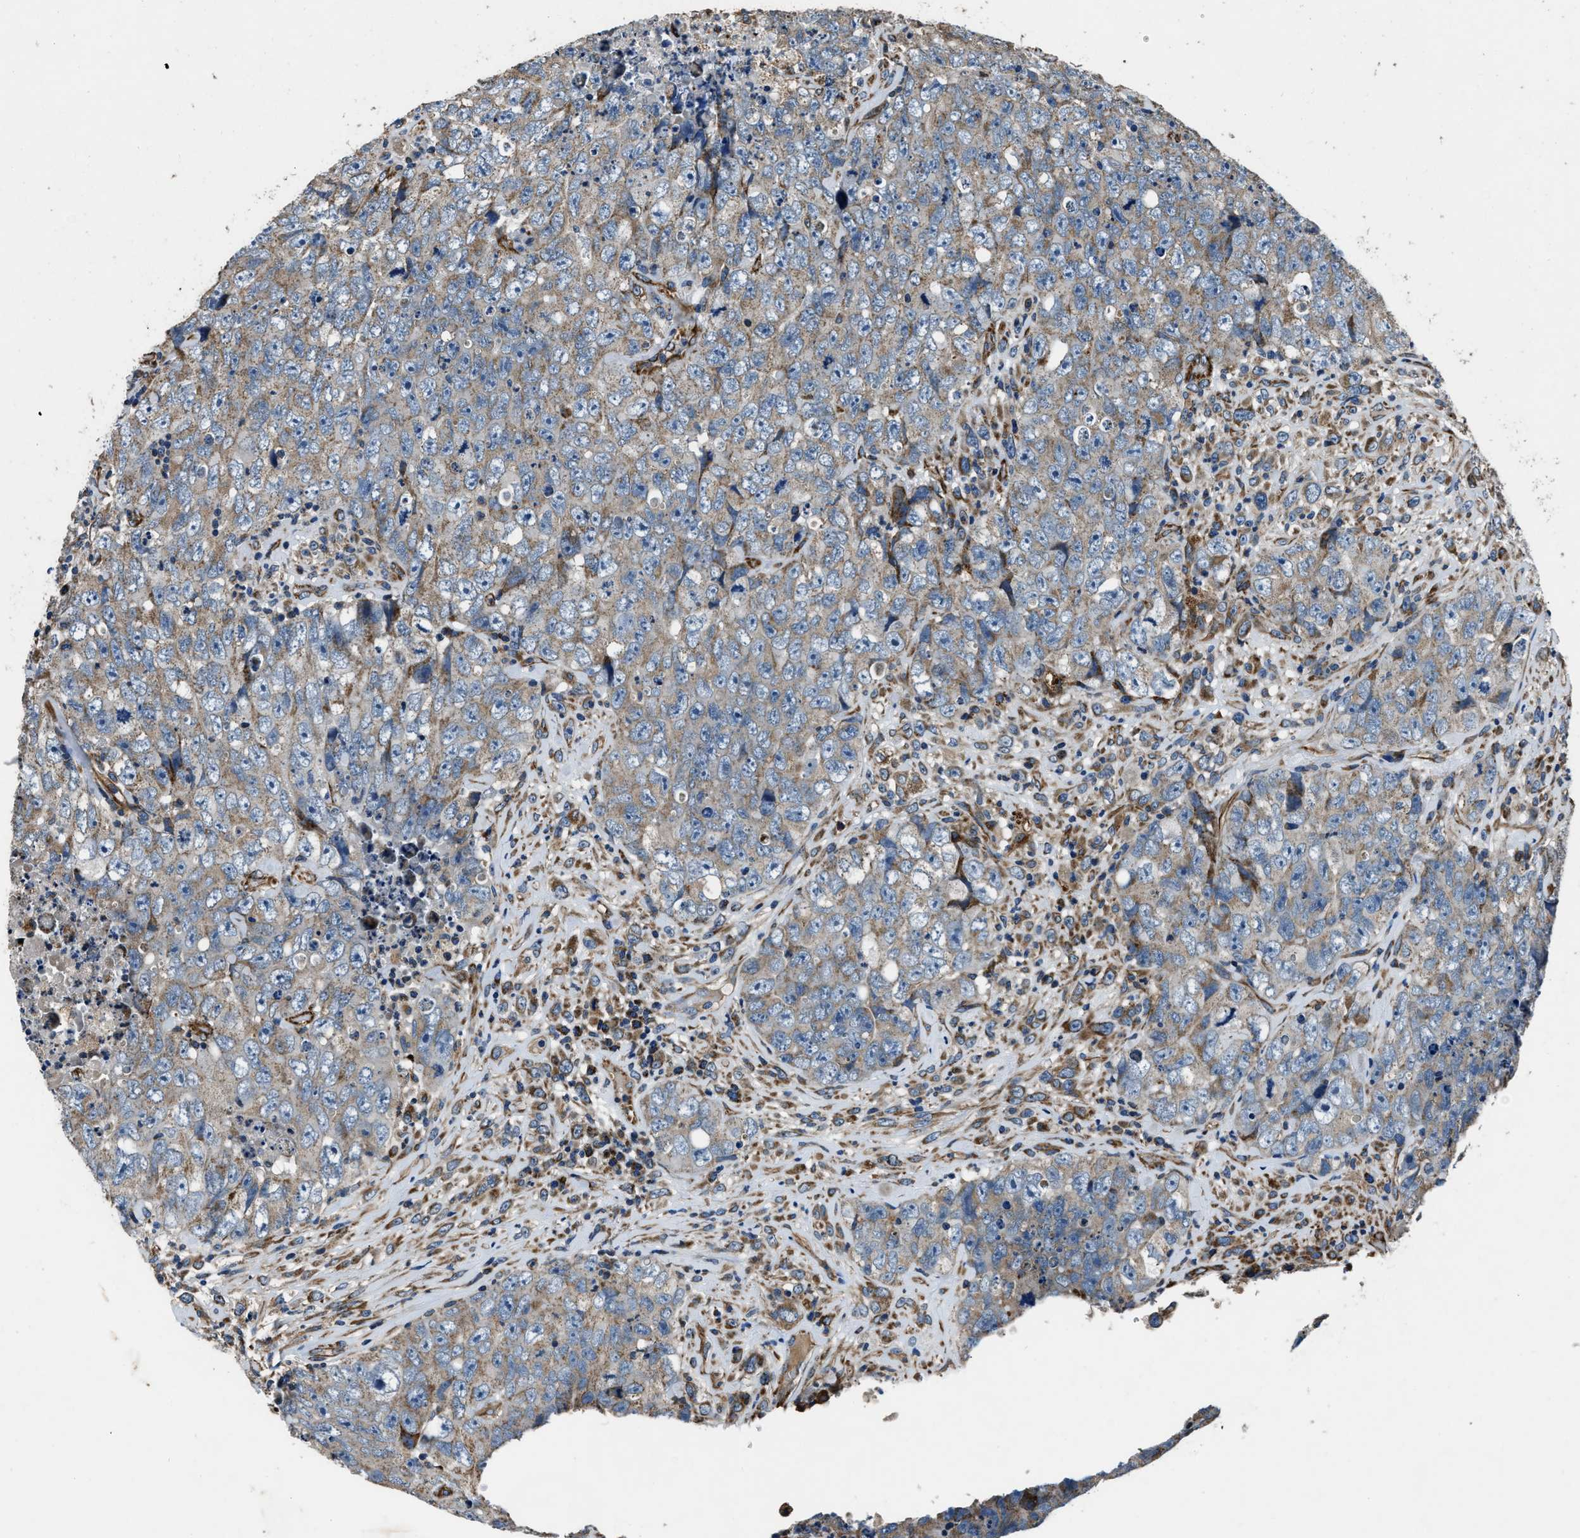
{"staining": {"intensity": "weak", "quantity": "25%-75%", "location": "cytoplasmic/membranous"}, "tissue": "testis cancer", "cell_type": "Tumor cells", "image_type": "cancer", "snomed": [{"axis": "morphology", "description": "Carcinoma, Embryonal, NOS"}, {"axis": "topography", "description": "Testis"}], "caption": "About 25%-75% of tumor cells in embryonal carcinoma (testis) exhibit weak cytoplasmic/membranous protein expression as visualized by brown immunohistochemical staining.", "gene": "OGDH", "patient": {"sex": "male", "age": 32}}